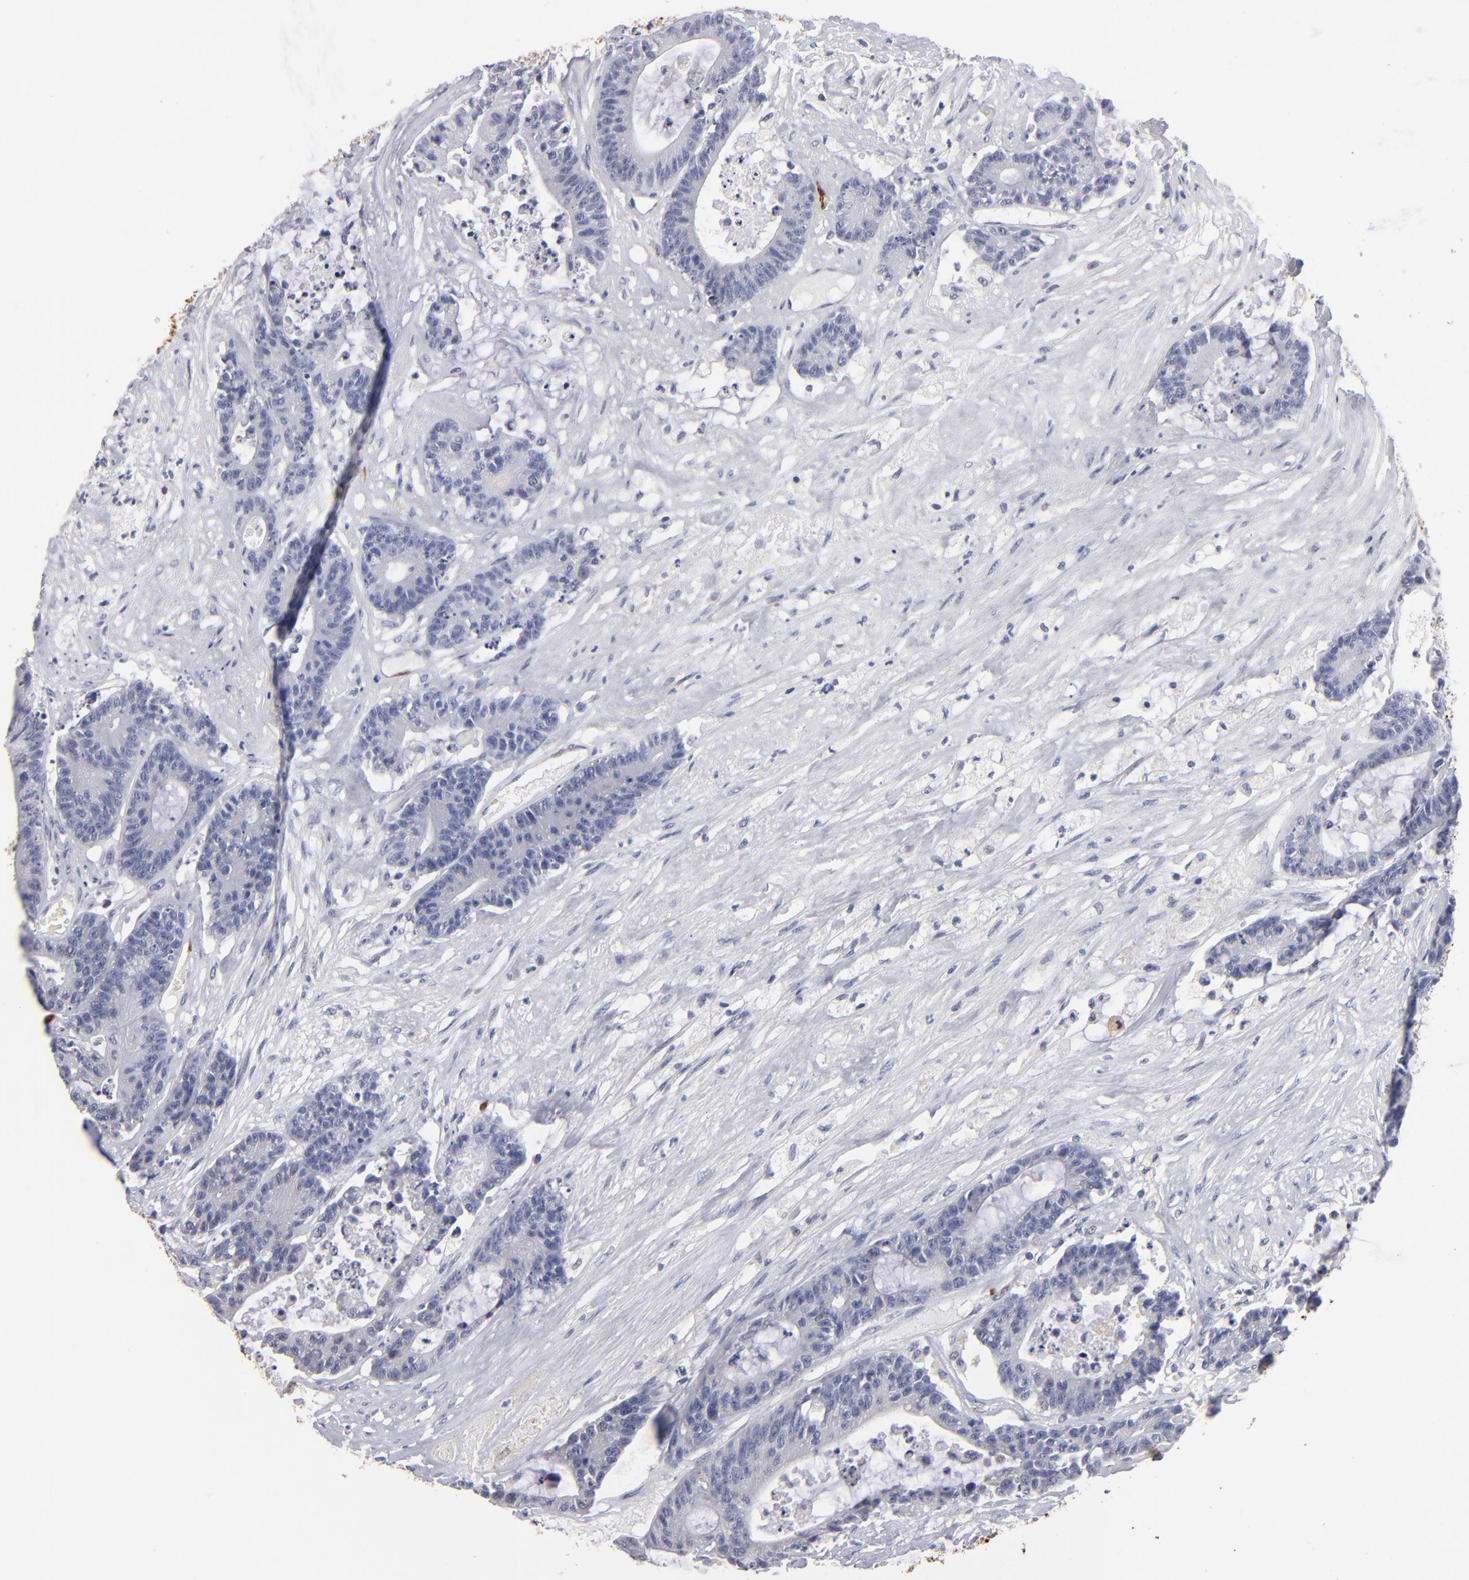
{"staining": {"intensity": "weak", "quantity": "<25%", "location": "cytoplasmic/membranous"}, "tissue": "colorectal cancer", "cell_type": "Tumor cells", "image_type": "cancer", "snomed": [{"axis": "morphology", "description": "Adenocarcinoma, NOS"}, {"axis": "topography", "description": "Colon"}], "caption": "High magnification brightfield microscopy of colorectal cancer (adenocarcinoma) stained with DAB (3,3'-diaminobenzidine) (brown) and counterstained with hematoxylin (blue): tumor cells show no significant positivity.", "gene": "FABP4", "patient": {"sex": "female", "age": 84}}